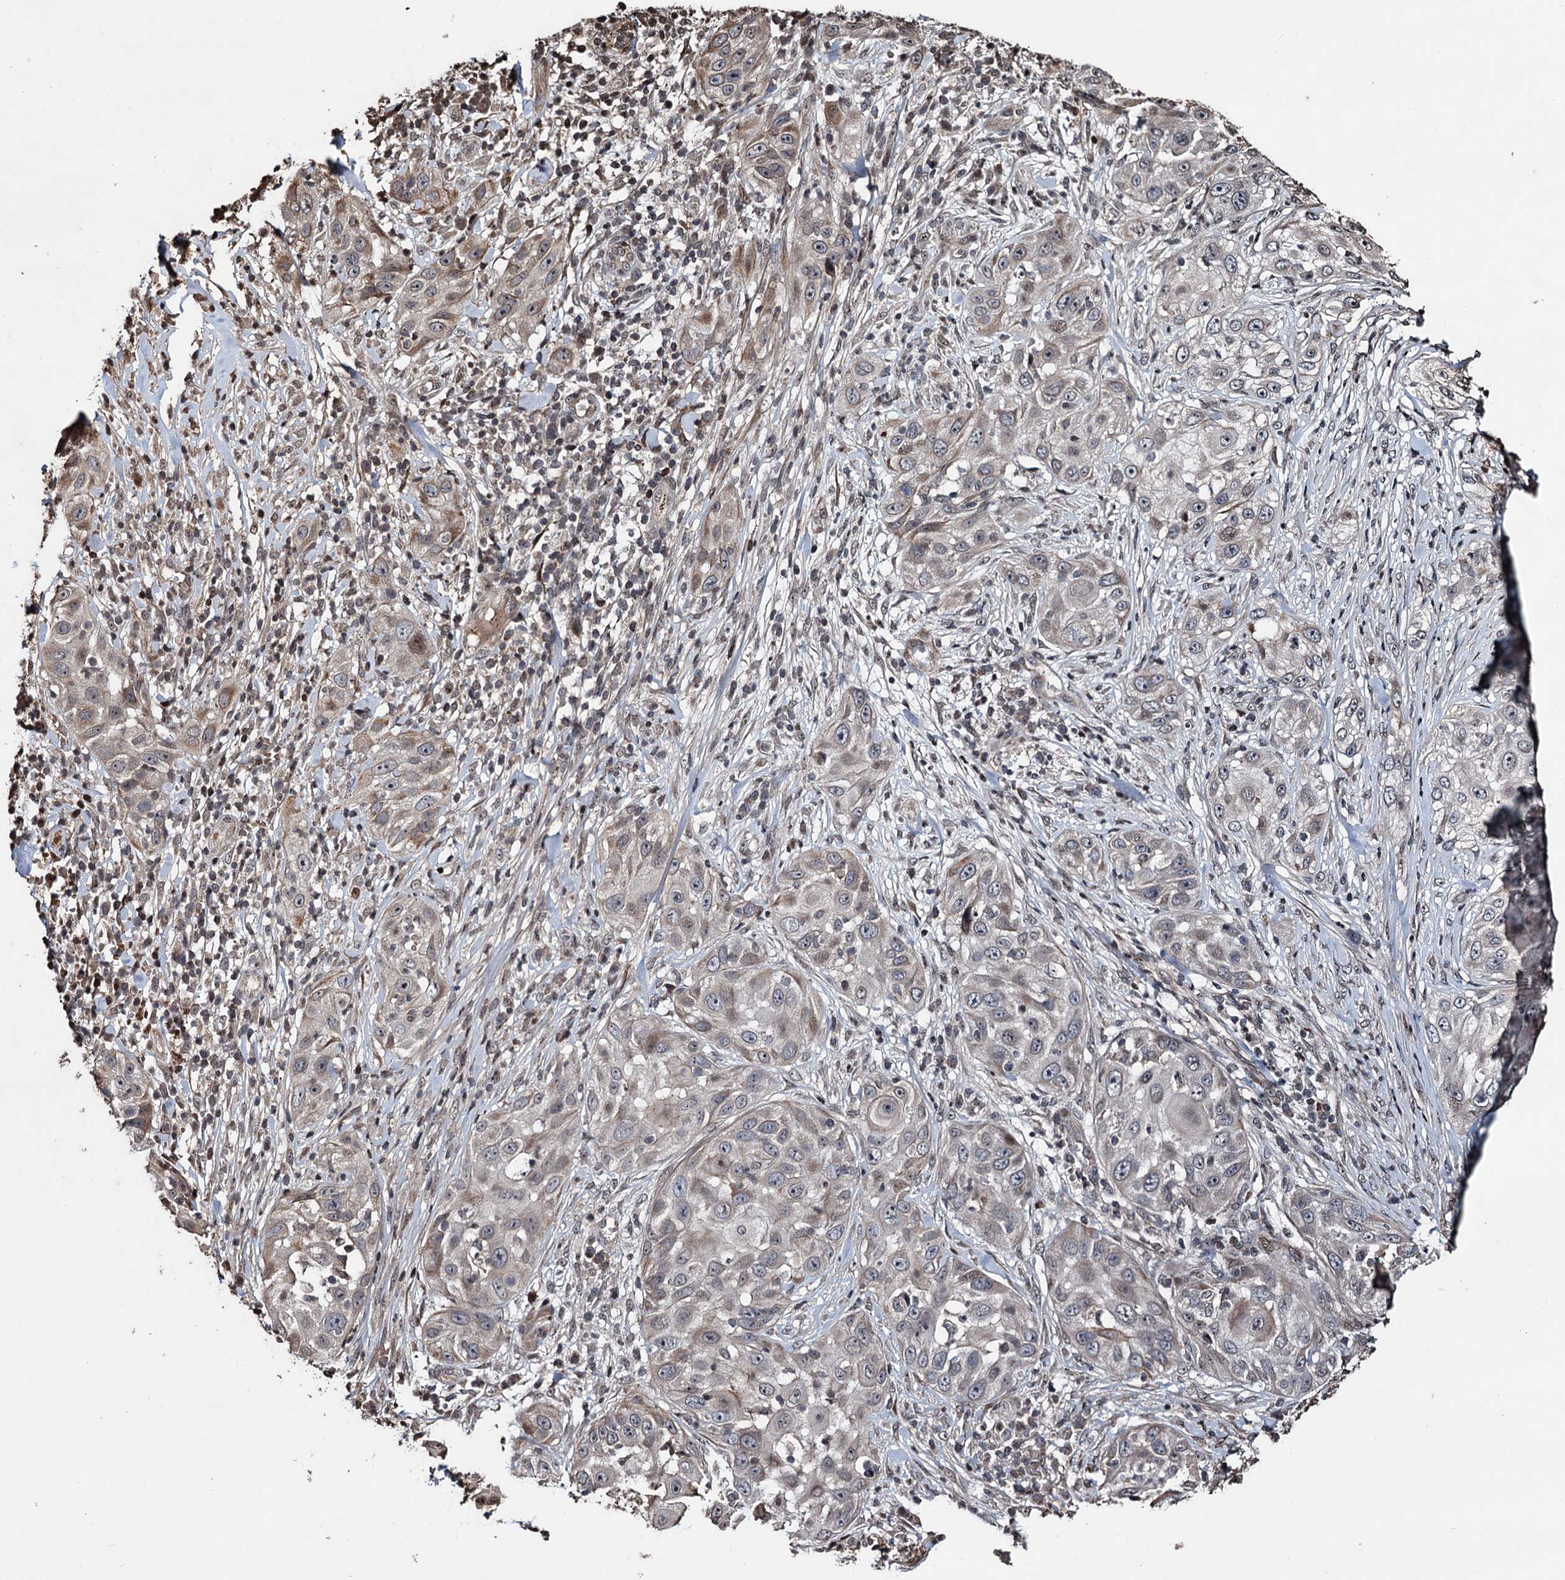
{"staining": {"intensity": "moderate", "quantity": "<25%", "location": "cytoplasmic/membranous"}, "tissue": "skin cancer", "cell_type": "Tumor cells", "image_type": "cancer", "snomed": [{"axis": "morphology", "description": "Squamous cell carcinoma, NOS"}, {"axis": "topography", "description": "Skin"}], "caption": "This is an image of immunohistochemistry (IHC) staining of squamous cell carcinoma (skin), which shows moderate staining in the cytoplasmic/membranous of tumor cells.", "gene": "EYA4", "patient": {"sex": "female", "age": 44}}